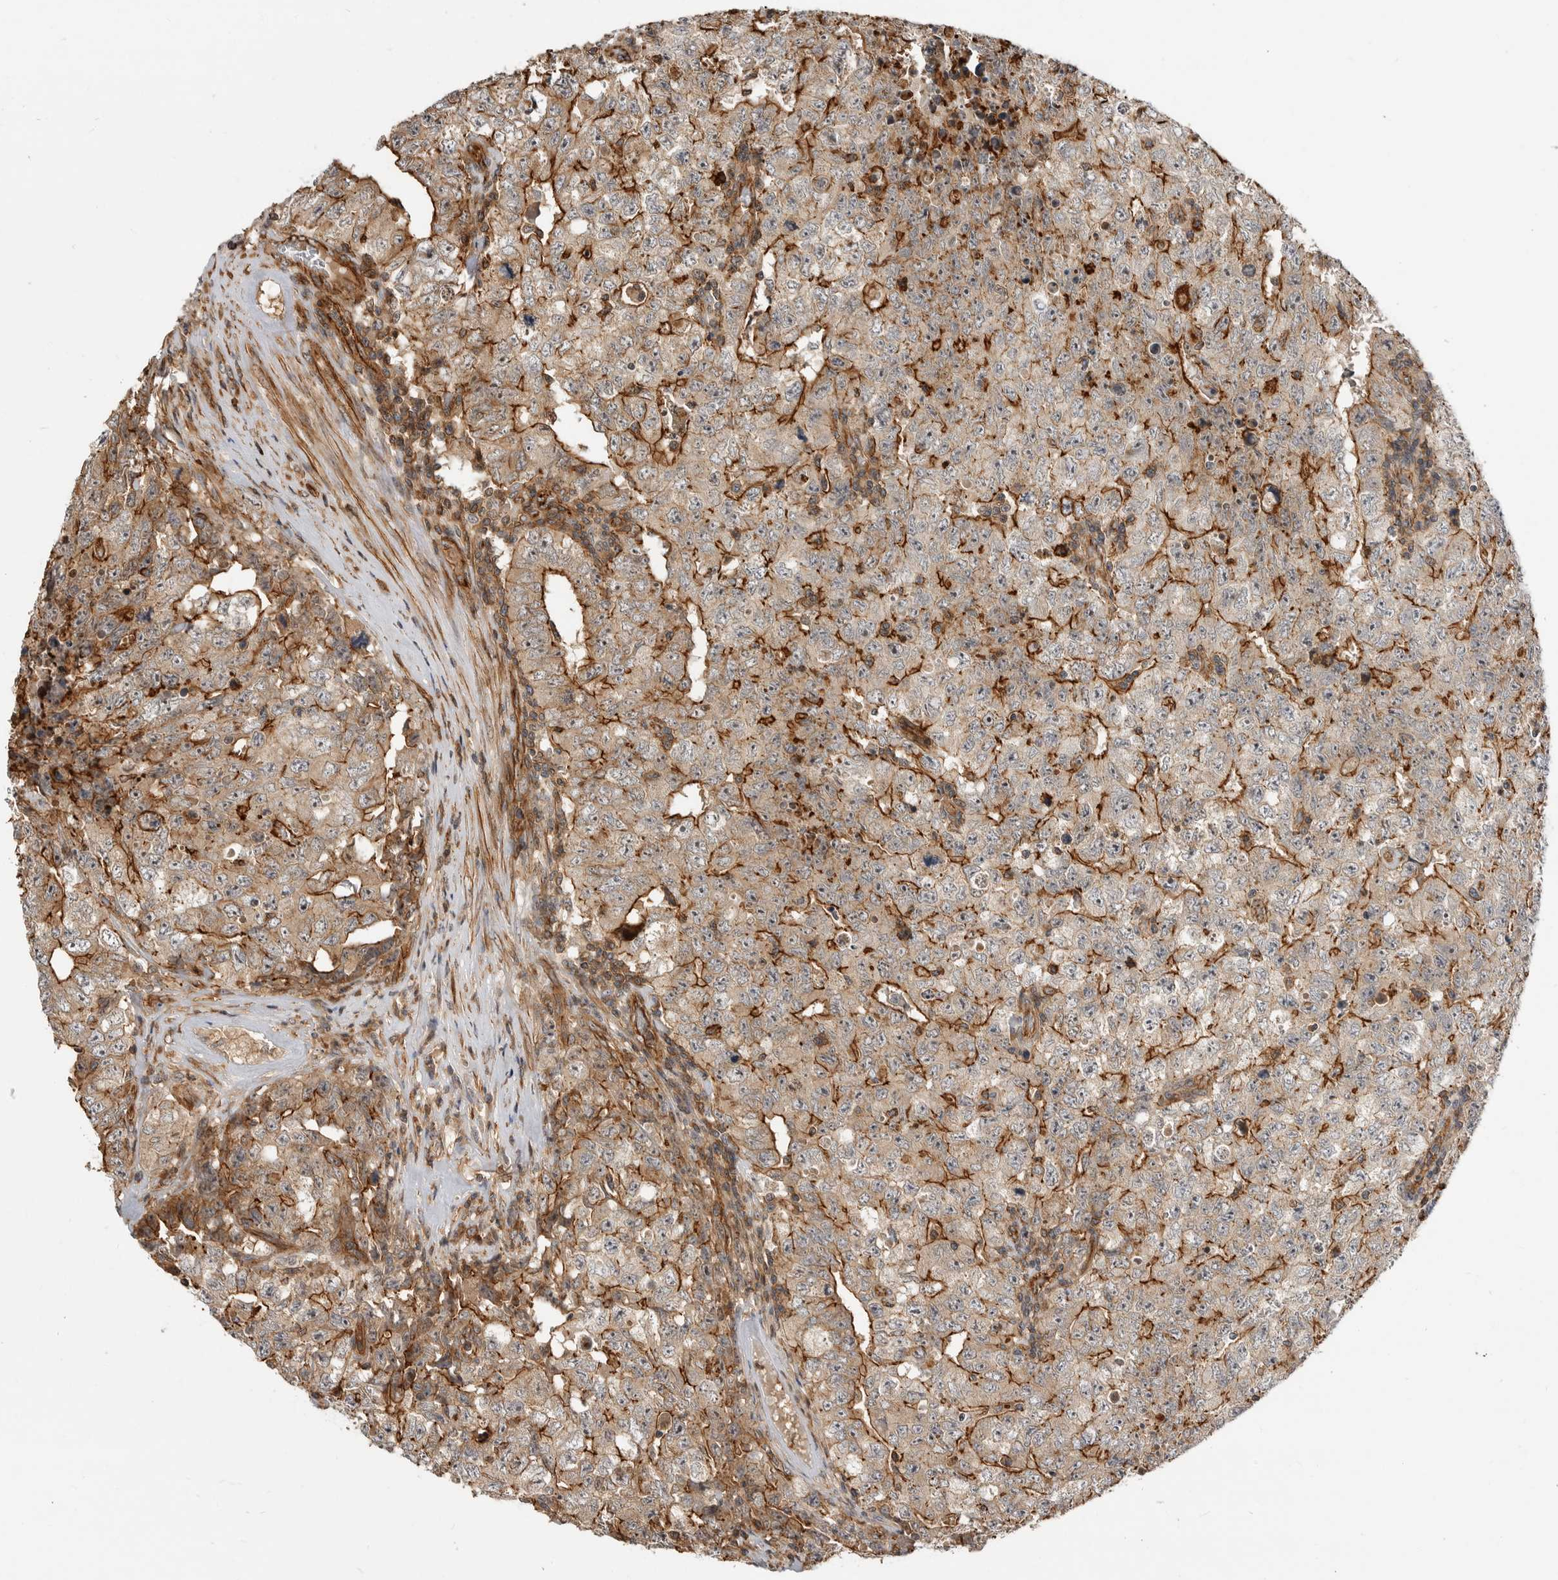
{"staining": {"intensity": "strong", "quantity": "25%-75%", "location": "cytoplasmic/membranous"}, "tissue": "testis cancer", "cell_type": "Tumor cells", "image_type": "cancer", "snomed": [{"axis": "morphology", "description": "Carcinoma, Embryonal, NOS"}, {"axis": "topography", "description": "Testis"}], "caption": "Protein staining of embryonal carcinoma (testis) tissue exhibits strong cytoplasmic/membranous staining in about 25%-75% of tumor cells.", "gene": "GPATCH2", "patient": {"sex": "male", "age": 26}}